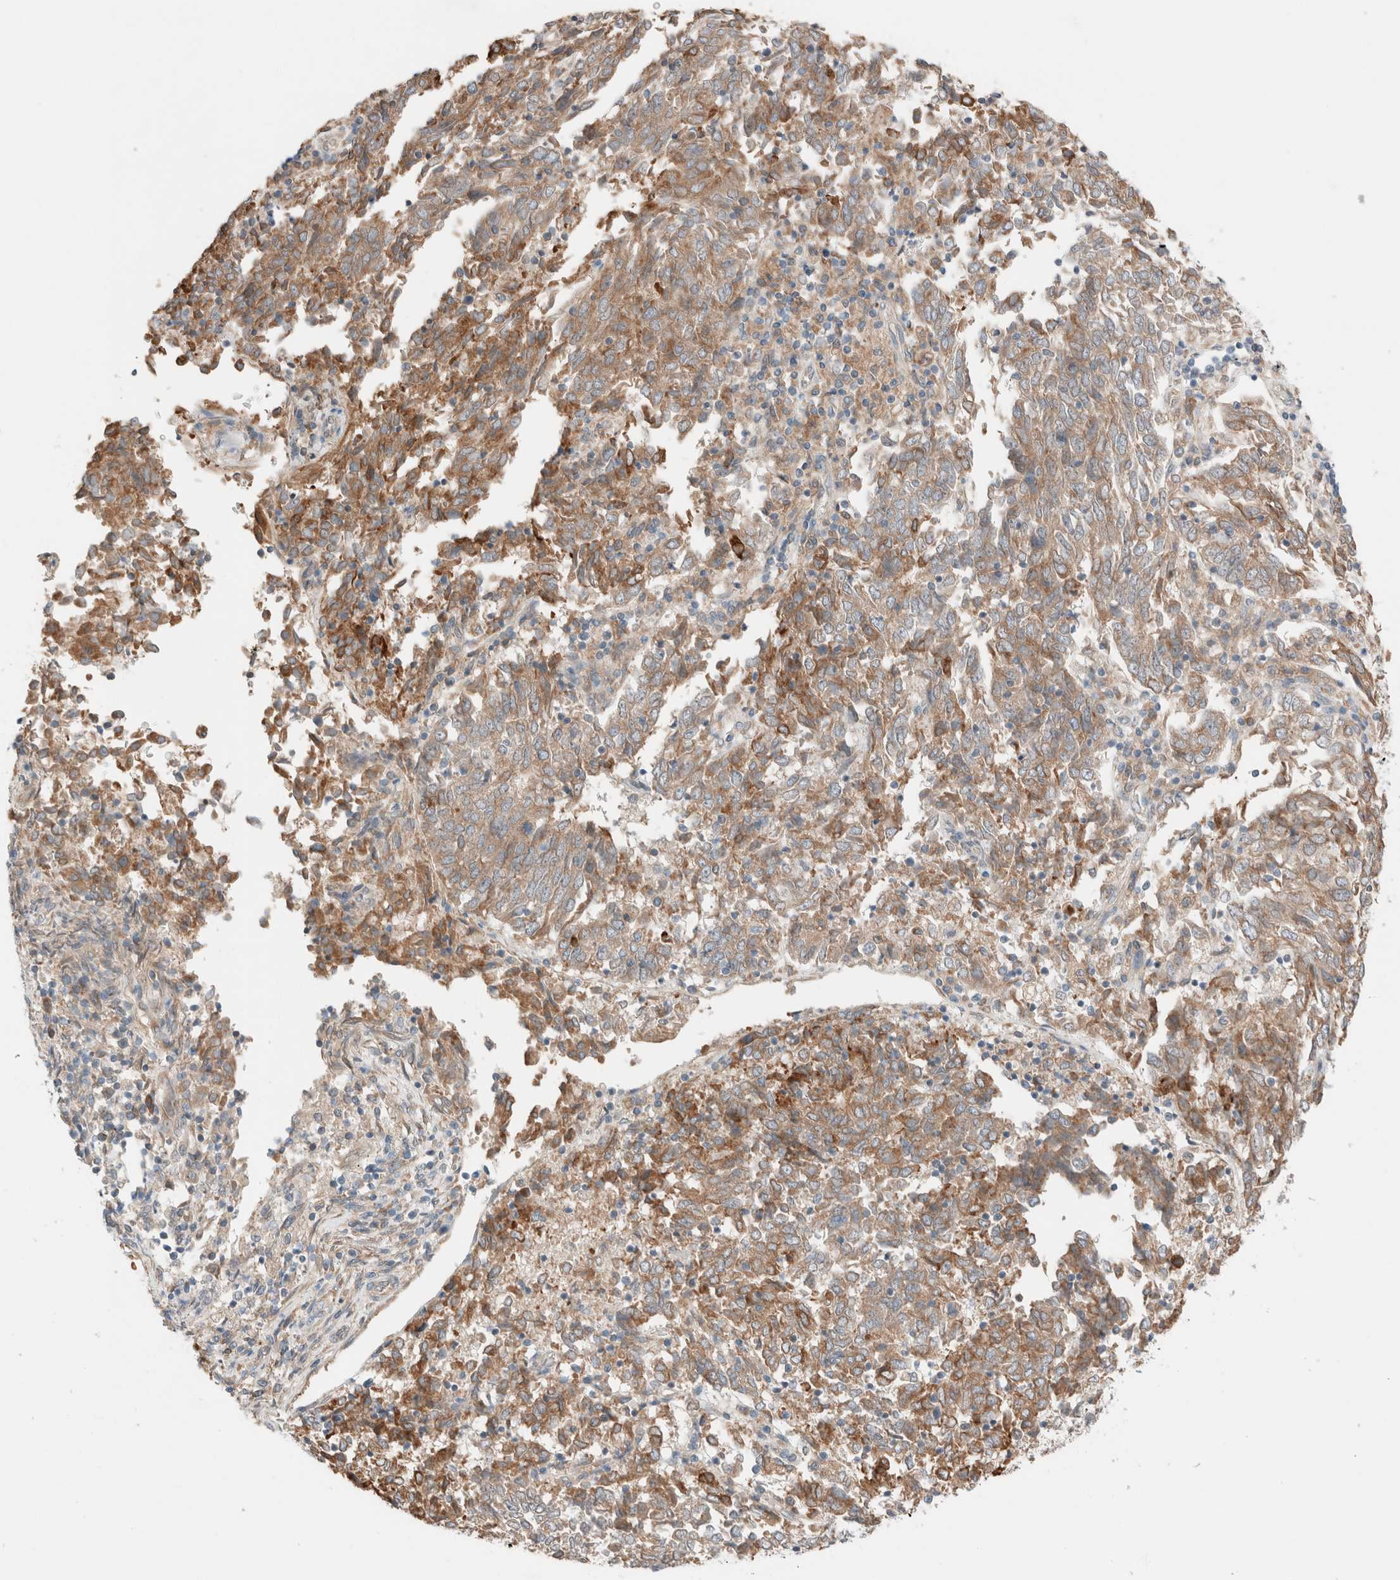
{"staining": {"intensity": "moderate", "quantity": ">75%", "location": "cytoplasmic/membranous"}, "tissue": "endometrial cancer", "cell_type": "Tumor cells", "image_type": "cancer", "snomed": [{"axis": "morphology", "description": "Adenocarcinoma, NOS"}, {"axis": "topography", "description": "Endometrium"}], "caption": "Immunohistochemical staining of human endometrial cancer reveals moderate cytoplasmic/membranous protein positivity in about >75% of tumor cells. (brown staining indicates protein expression, while blue staining denotes nuclei).", "gene": "PCM1", "patient": {"sex": "female", "age": 80}}